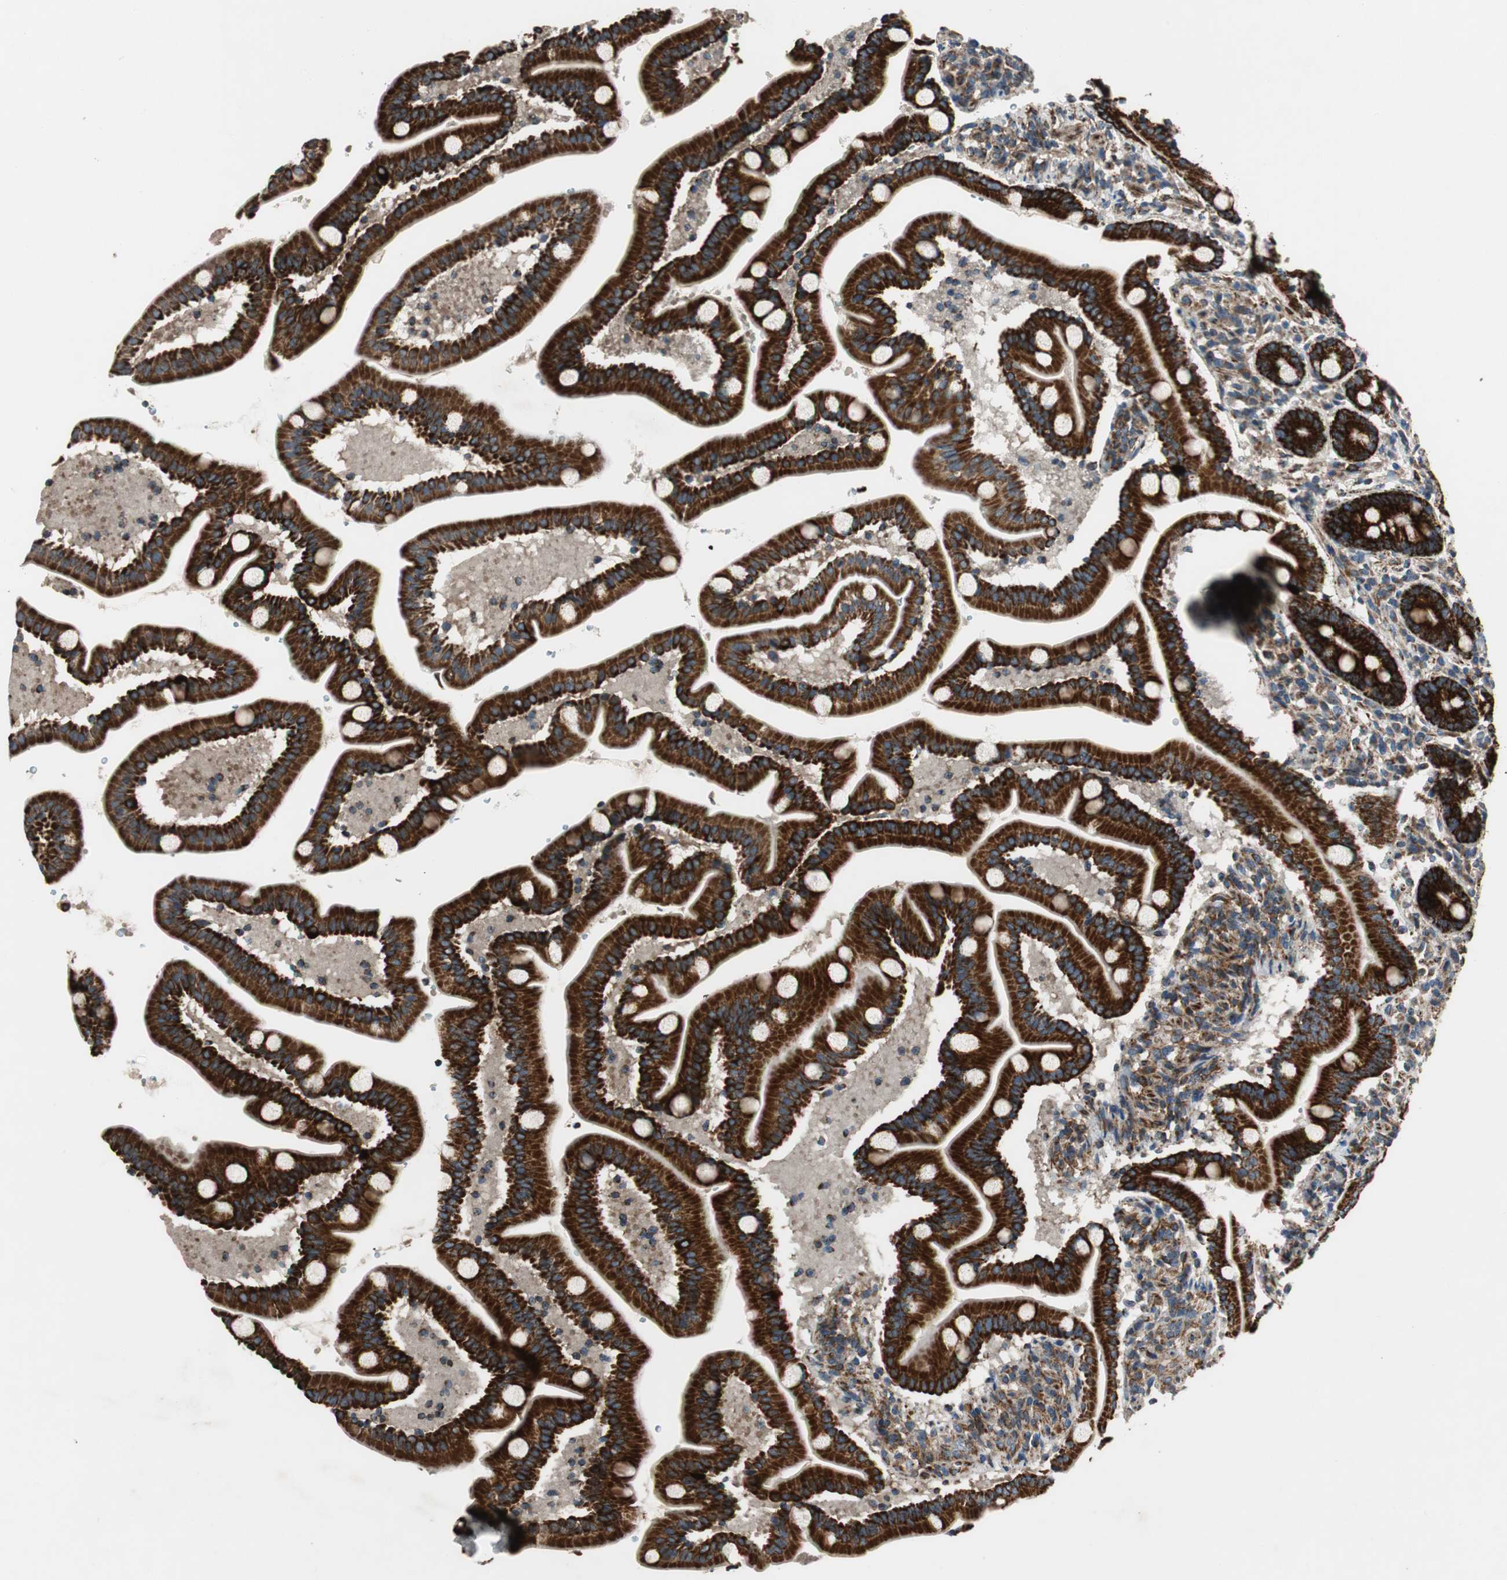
{"staining": {"intensity": "strong", "quantity": ">75%", "location": "cytoplasmic/membranous"}, "tissue": "duodenum", "cell_type": "Glandular cells", "image_type": "normal", "snomed": [{"axis": "morphology", "description": "Normal tissue, NOS"}, {"axis": "topography", "description": "Duodenum"}], "caption": "Immunohistochemistry (IHC) of benign duodenum shows high levels of strong cytoplasmic/membranous positivity in approximately >75% of glandular cells. (DAB (3,3'-diaminobenzidine) = brown stain, brightfield microscopy at high magnification).", "gene": "AKAP1", "patient": {"sex": "male", "age": 54}}